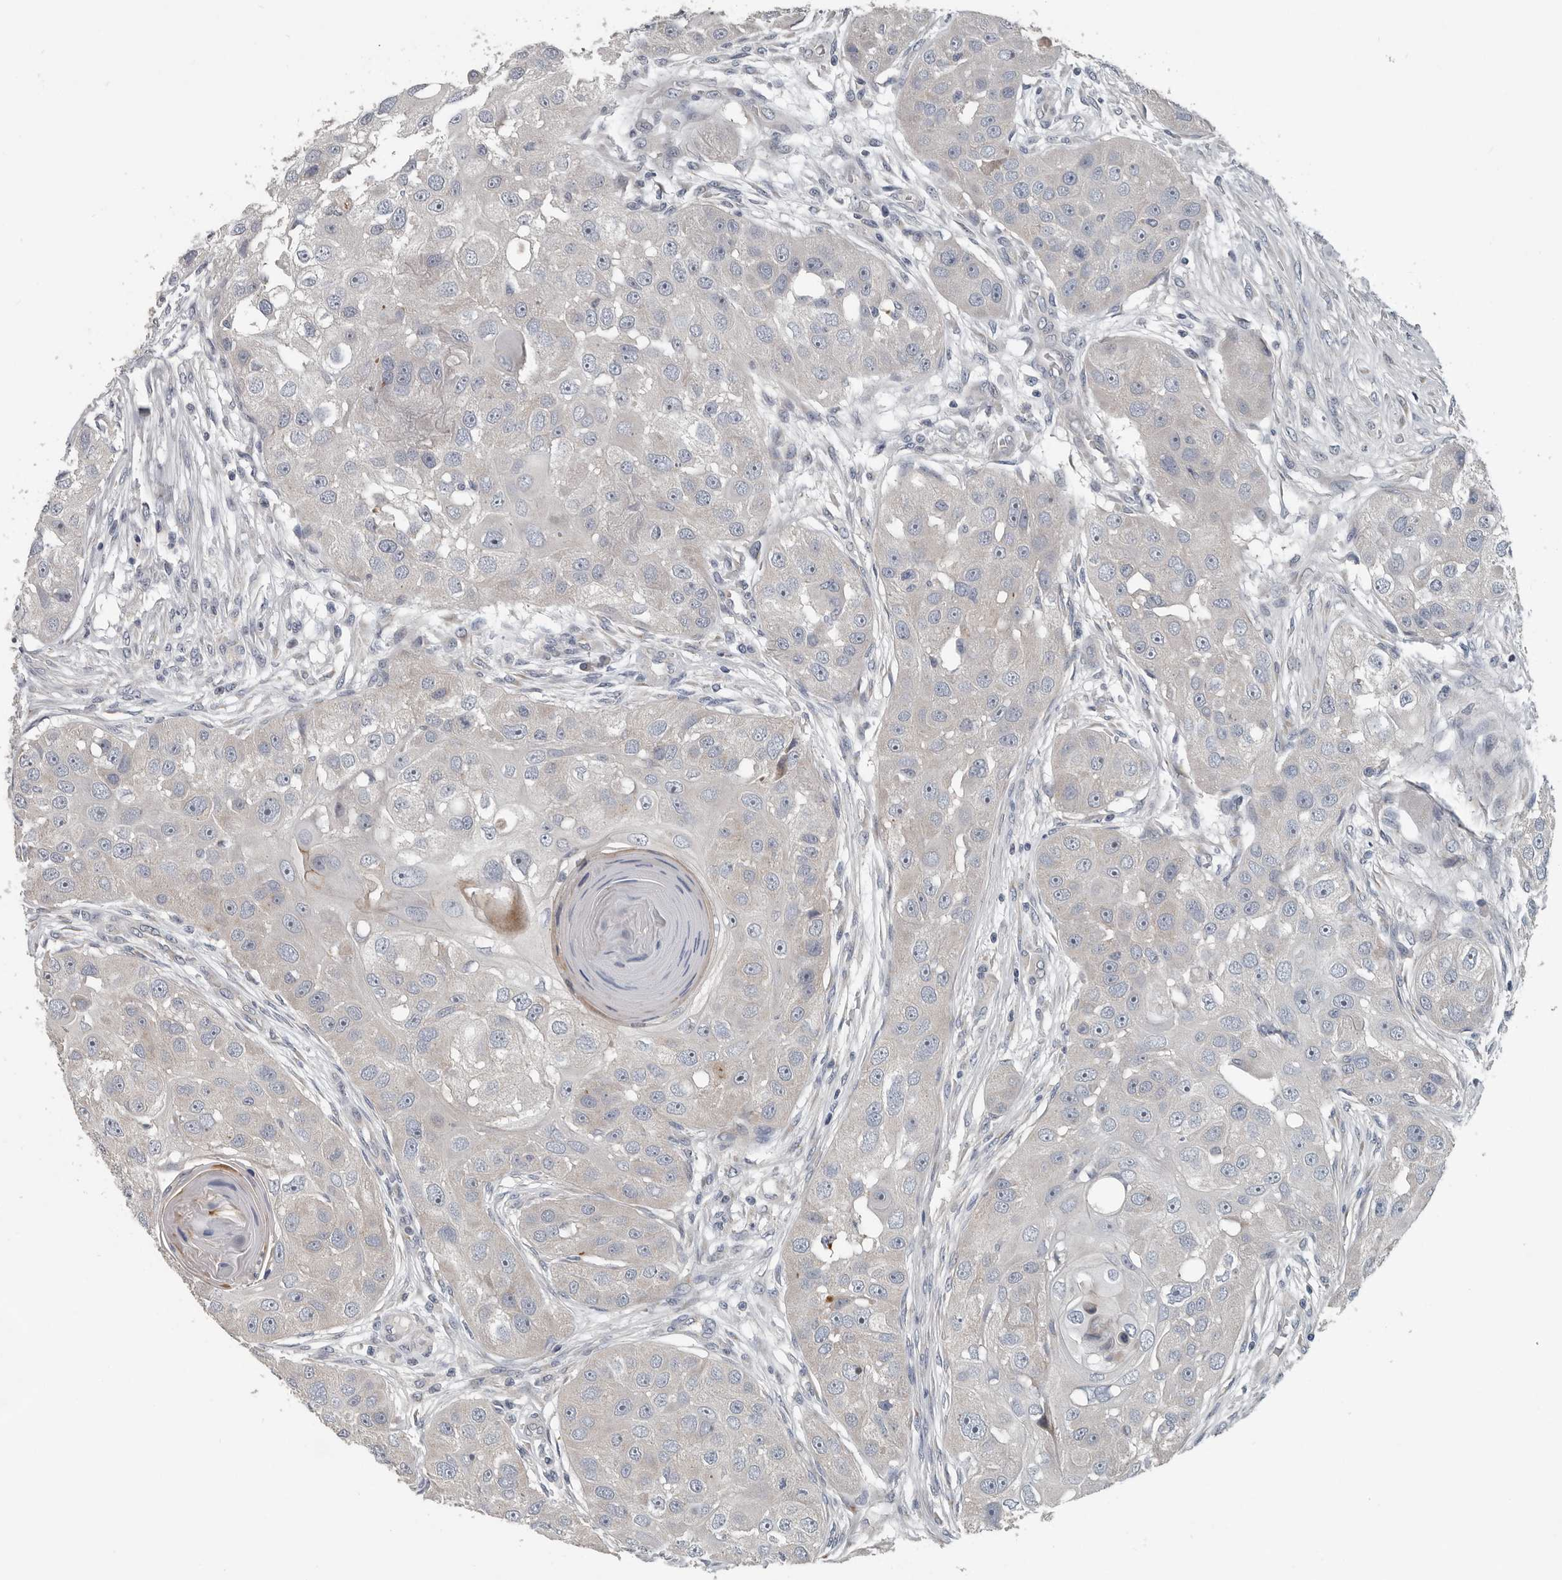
{"staining": {"intensity": "negative", "quantity": "none", "location": "none"}, "tissue": "head and neck cancer", "cell_type": "Tumor cells", "image_type": "cancer", "snomed": [{"axis": "morphology", "description": "Normal tissue, NOS"}, {"axis": "morphology", "description": "Squamous cell carcinoma, NOS"}, {"axis": "topography", "description": "Skeletal muscle"}, {"axis": "topography", "description": "Head-Neck"}], "caption": "Immunohistochemistry of head and neck cancer (squamous cell carcinoma) reveals no staining in tumor cells. (Brightfield microscopy of DAB (3,3'-diaminobenzidine) immunohistochemistry (IHC) at high magnification).", "gene": "DPY19L4", "patient": {"sex": "male", "age": 51}}